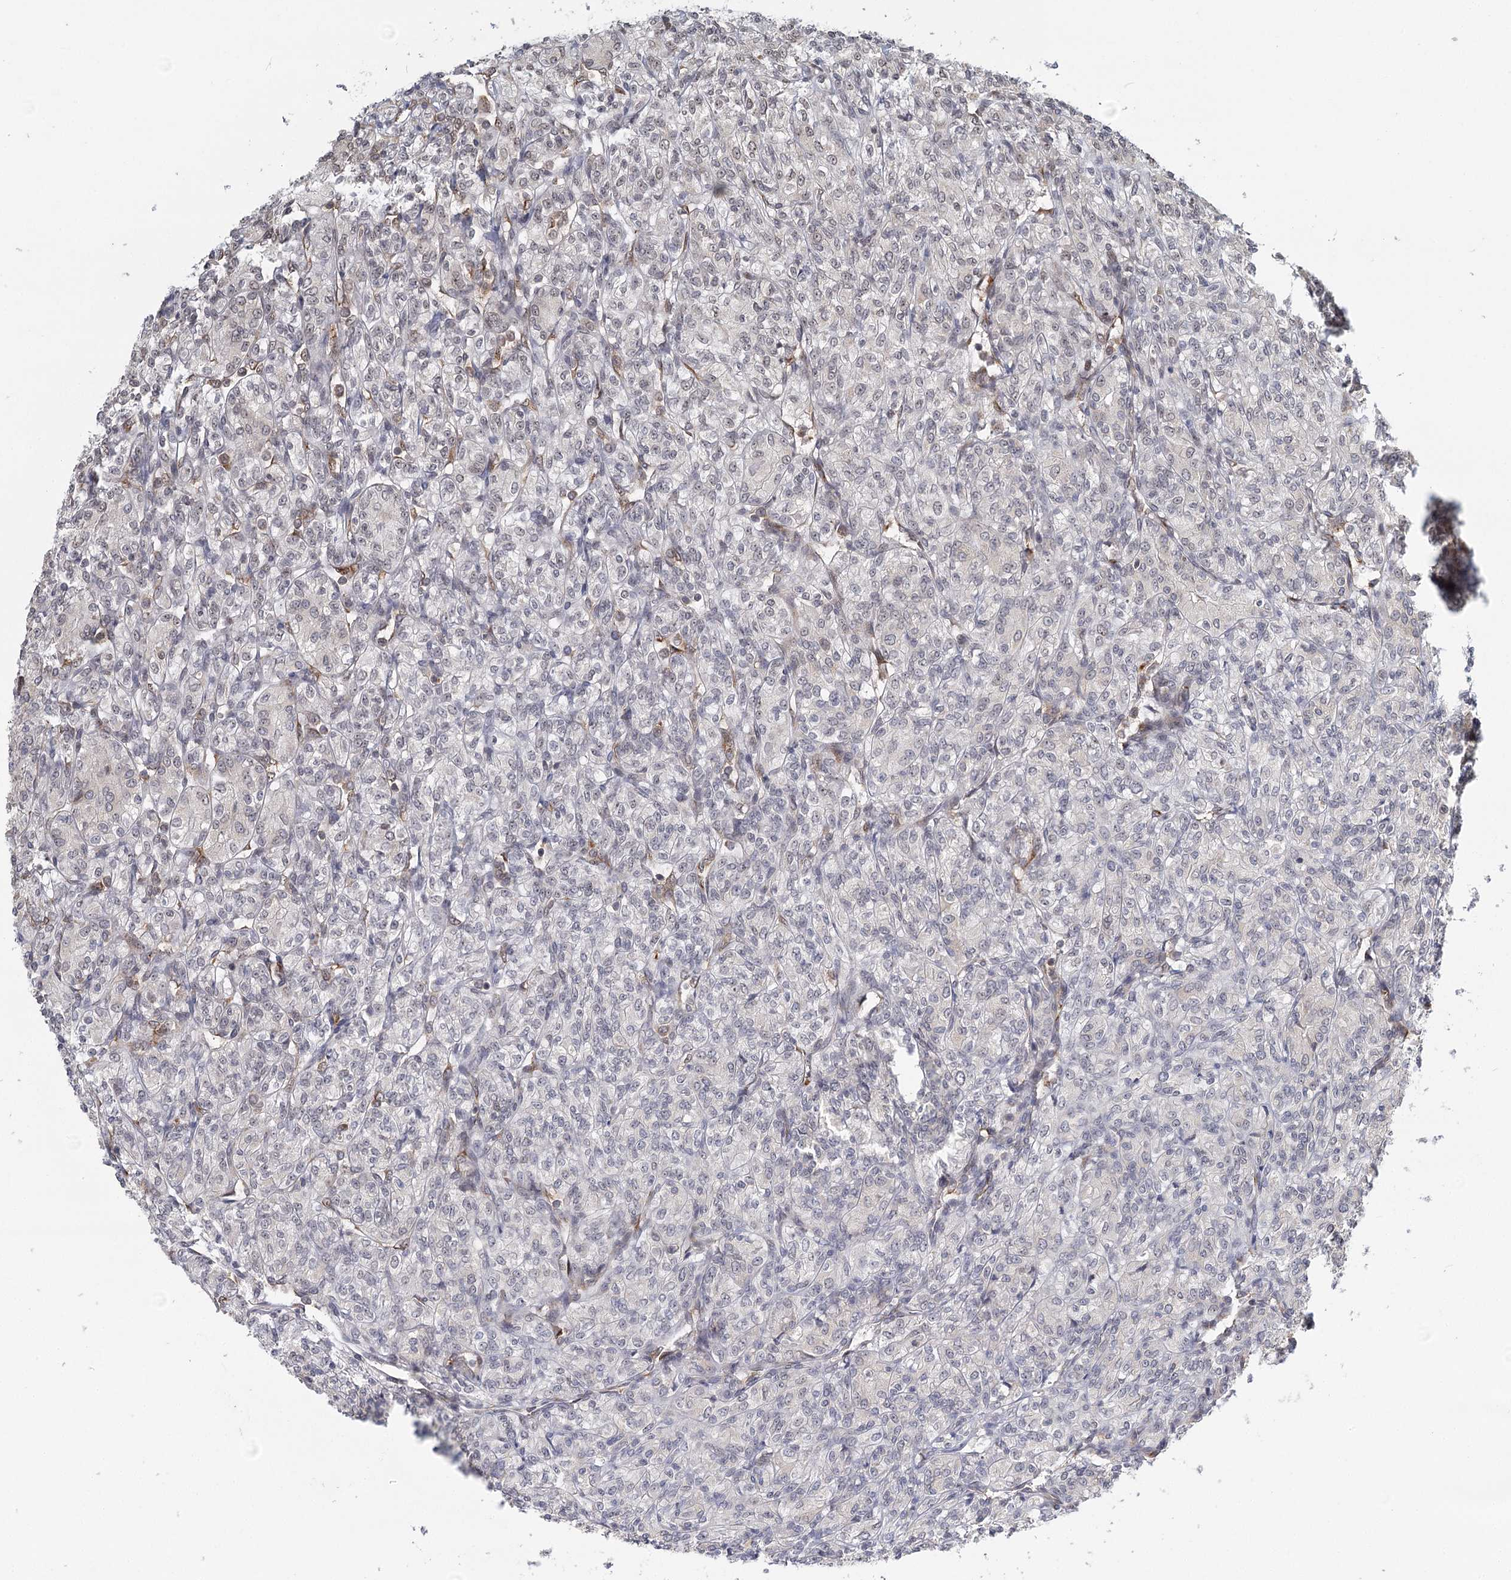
{"staining": {"intensity": "weak", "quantity": "<25%", "location": "nuclear"}, "tissue": "renal cancer", "cell_type": "Tumor cells", "image_type": "cancer", "snomed": [{"axis": "morphology", "description": "Adenocarcinoma, NOS"}, {"axis": "topography", "description": "Kidney"}], "caption": "An immunohistochemistry histopathology image of renal cancer (adenocarcinoma) is shown. There is no staining in tumor cells of renal cancer (adenocarcinoma).", "gene": "TREX1", "patient": {"sex": "male", "age": 77}}